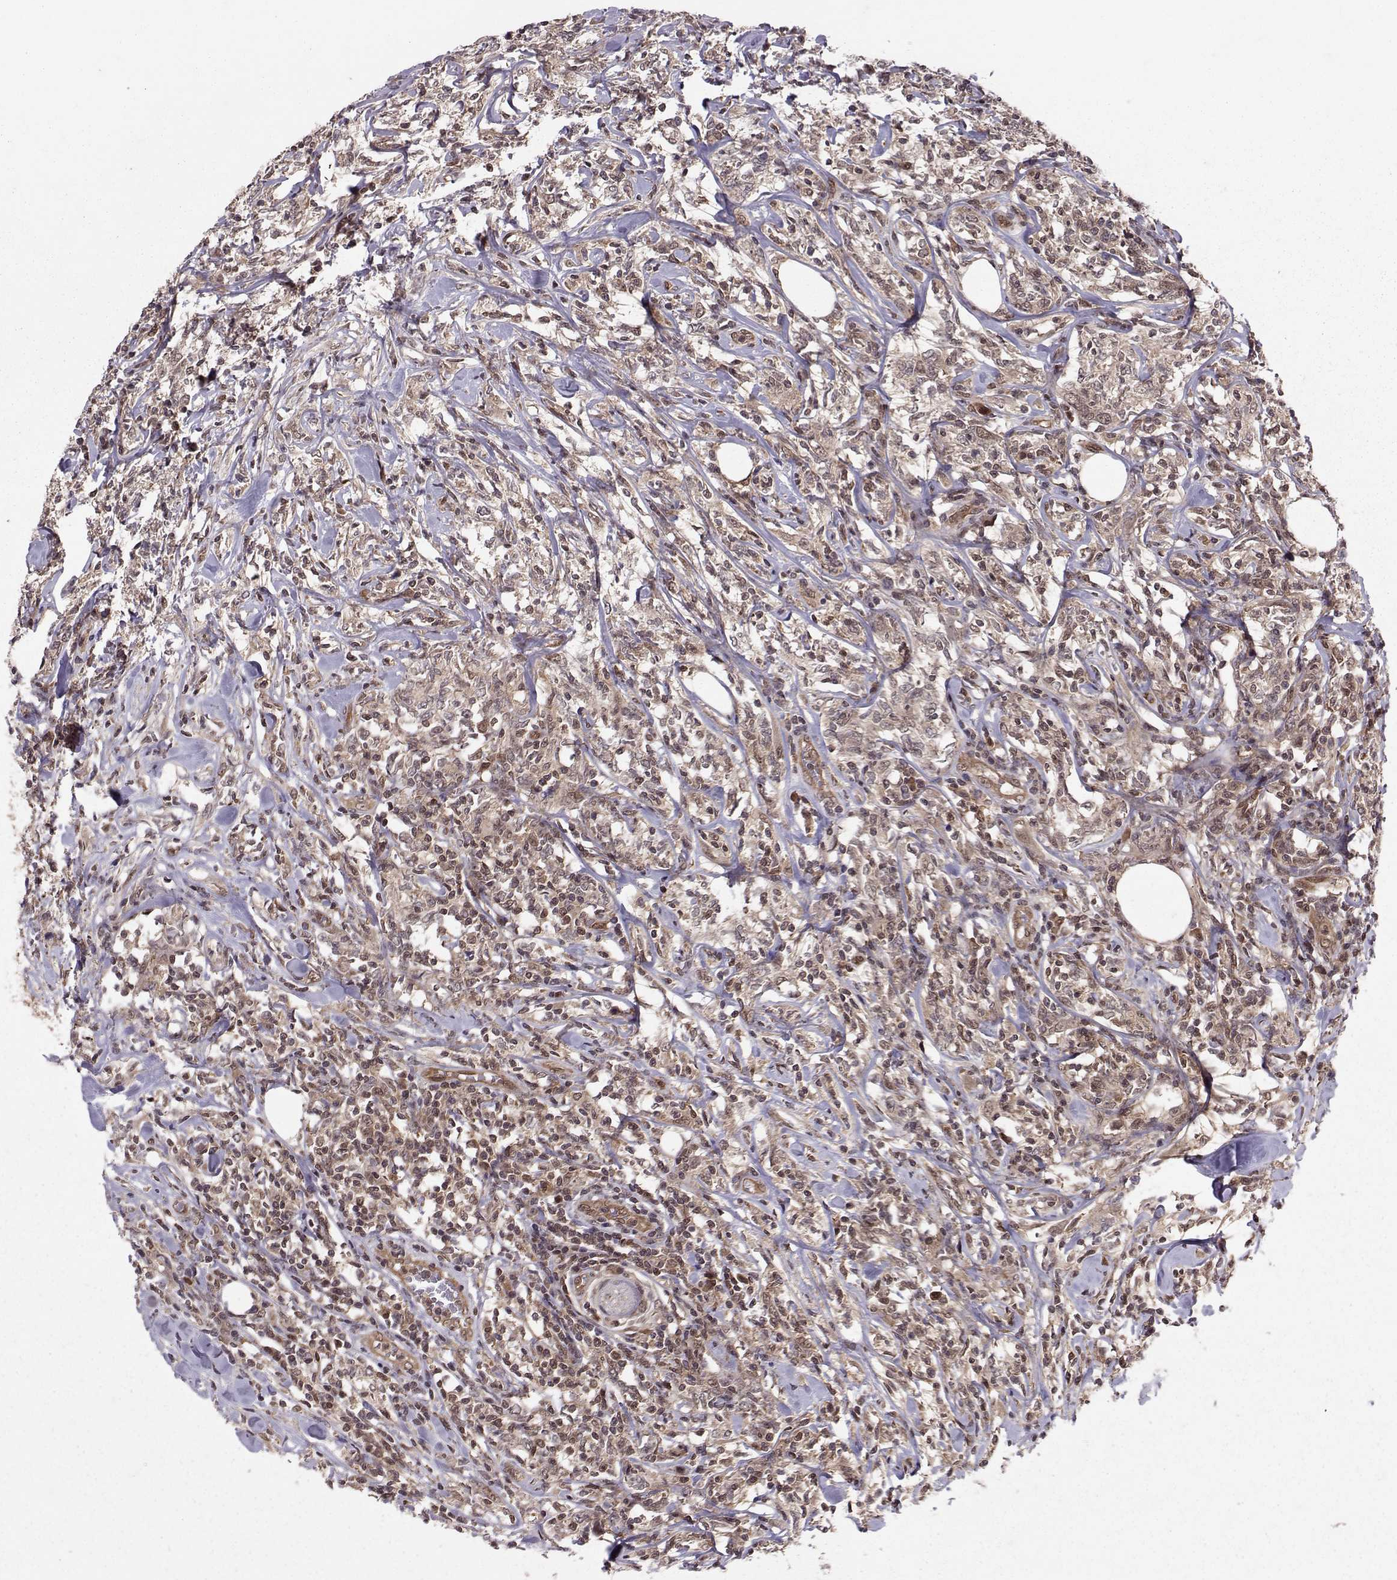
{"staining": {"intensity": "weak", "quantity": ">75%", "location": "cytoplasmic/membranous"}, "tissue": "lymphoma", "cell_type": "Tumor cells", "image_type": "cancer", "snomed": [{"axis": "morphology", "description": "Malignant lymphoma, non-Hodgkin's type, High grade"}, {"axis": "topography", "description": "Lymph node"}], "caption": "Immunohistochemistry staining of lymphoma, which displays low levels of weak cytoplasmic/membranous staining in approximately >75% of tumor cells indicating weak cytoplasmic/membranous protein staining. The staining was performed using DAB (brown) for protein detection and nuclei were counterstained in hematoxylin (blue).", "gene": "PPP2R2A", "patient": {"sex": "female", "age": 84}}